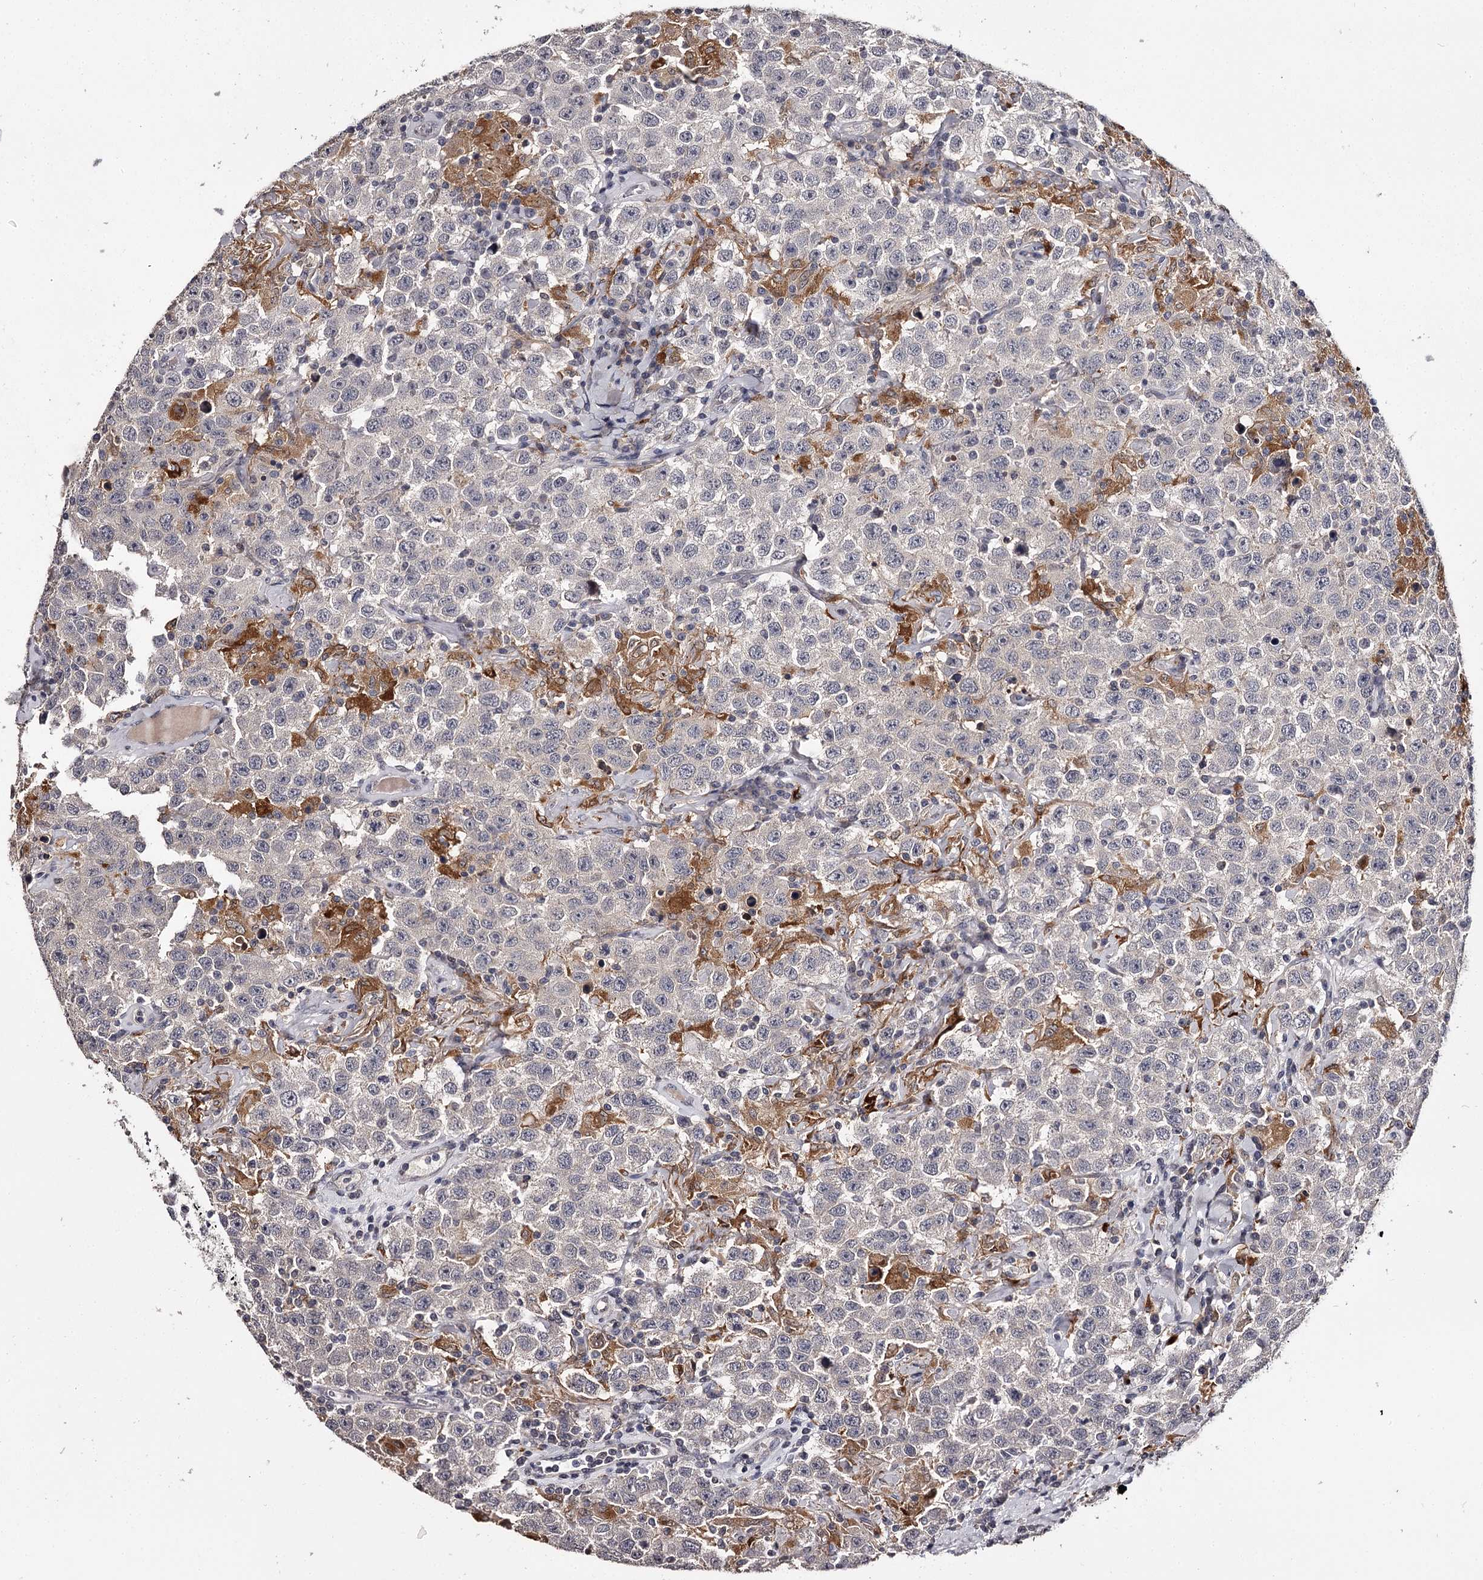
{"staining": {"intensity": "negative", "quantity": "none", "location": "none"}, "tissue": "testis cancer", "cell_type": "Tumor cells", "image_type": "cancer", "snomed": [{"axis": "morphology", "description": "Seminoma, NOS"}, {"axis": "topography", "description": "Testis"}], "caption": "This histopathology image is of testis cancer (seminoma) stained with immunohistochemistry (IHC) to label a protein in brown with the nuclei are counter-stained blue. There is no staining in tumor cells. Brightfield microscopy of IHC stained with DAB (3,3'-diaminobenzidine) (brown) and hematoxylin (blue), captured at high magnification.", "gene": "SLC32A1", "patient": {"sex": "male", "age": 41}}